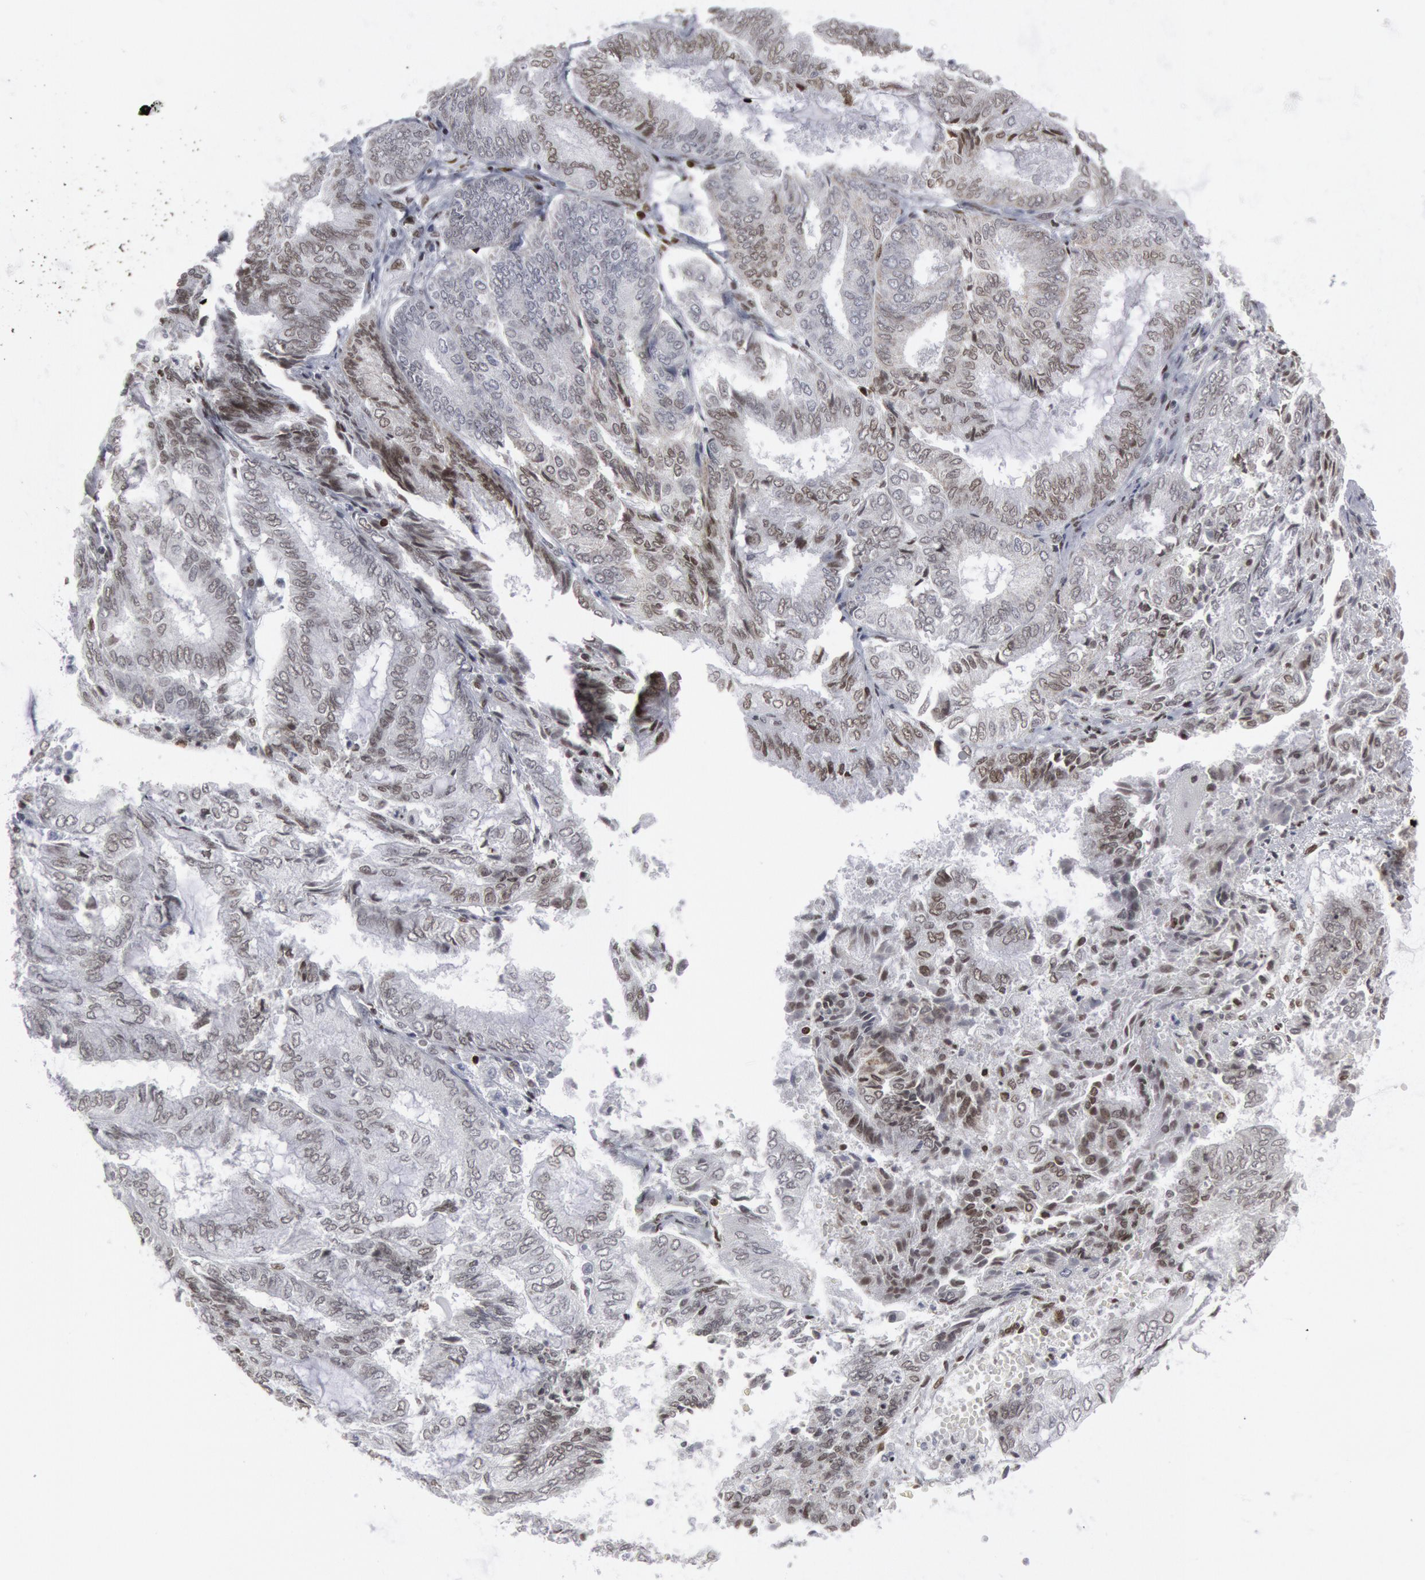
{"staining": {"intensity": "weak", "quantity": "<25%", "location": "nuclear"}, "tissue": "endometrial cancer", "cell_type": "Tumor cells", "image_type": "cancer", "snomed": [{"axis": "morphology", "description": "Adenocarcinoma, NOS"}, {"axis": "topography", "description": "Endometrium"}], "caption": "The image shows no staining of tumor cells in adenocarcinoma (endometrial).", "gene": "MECP2", "patient": {"sex": "female", "age": 59}}